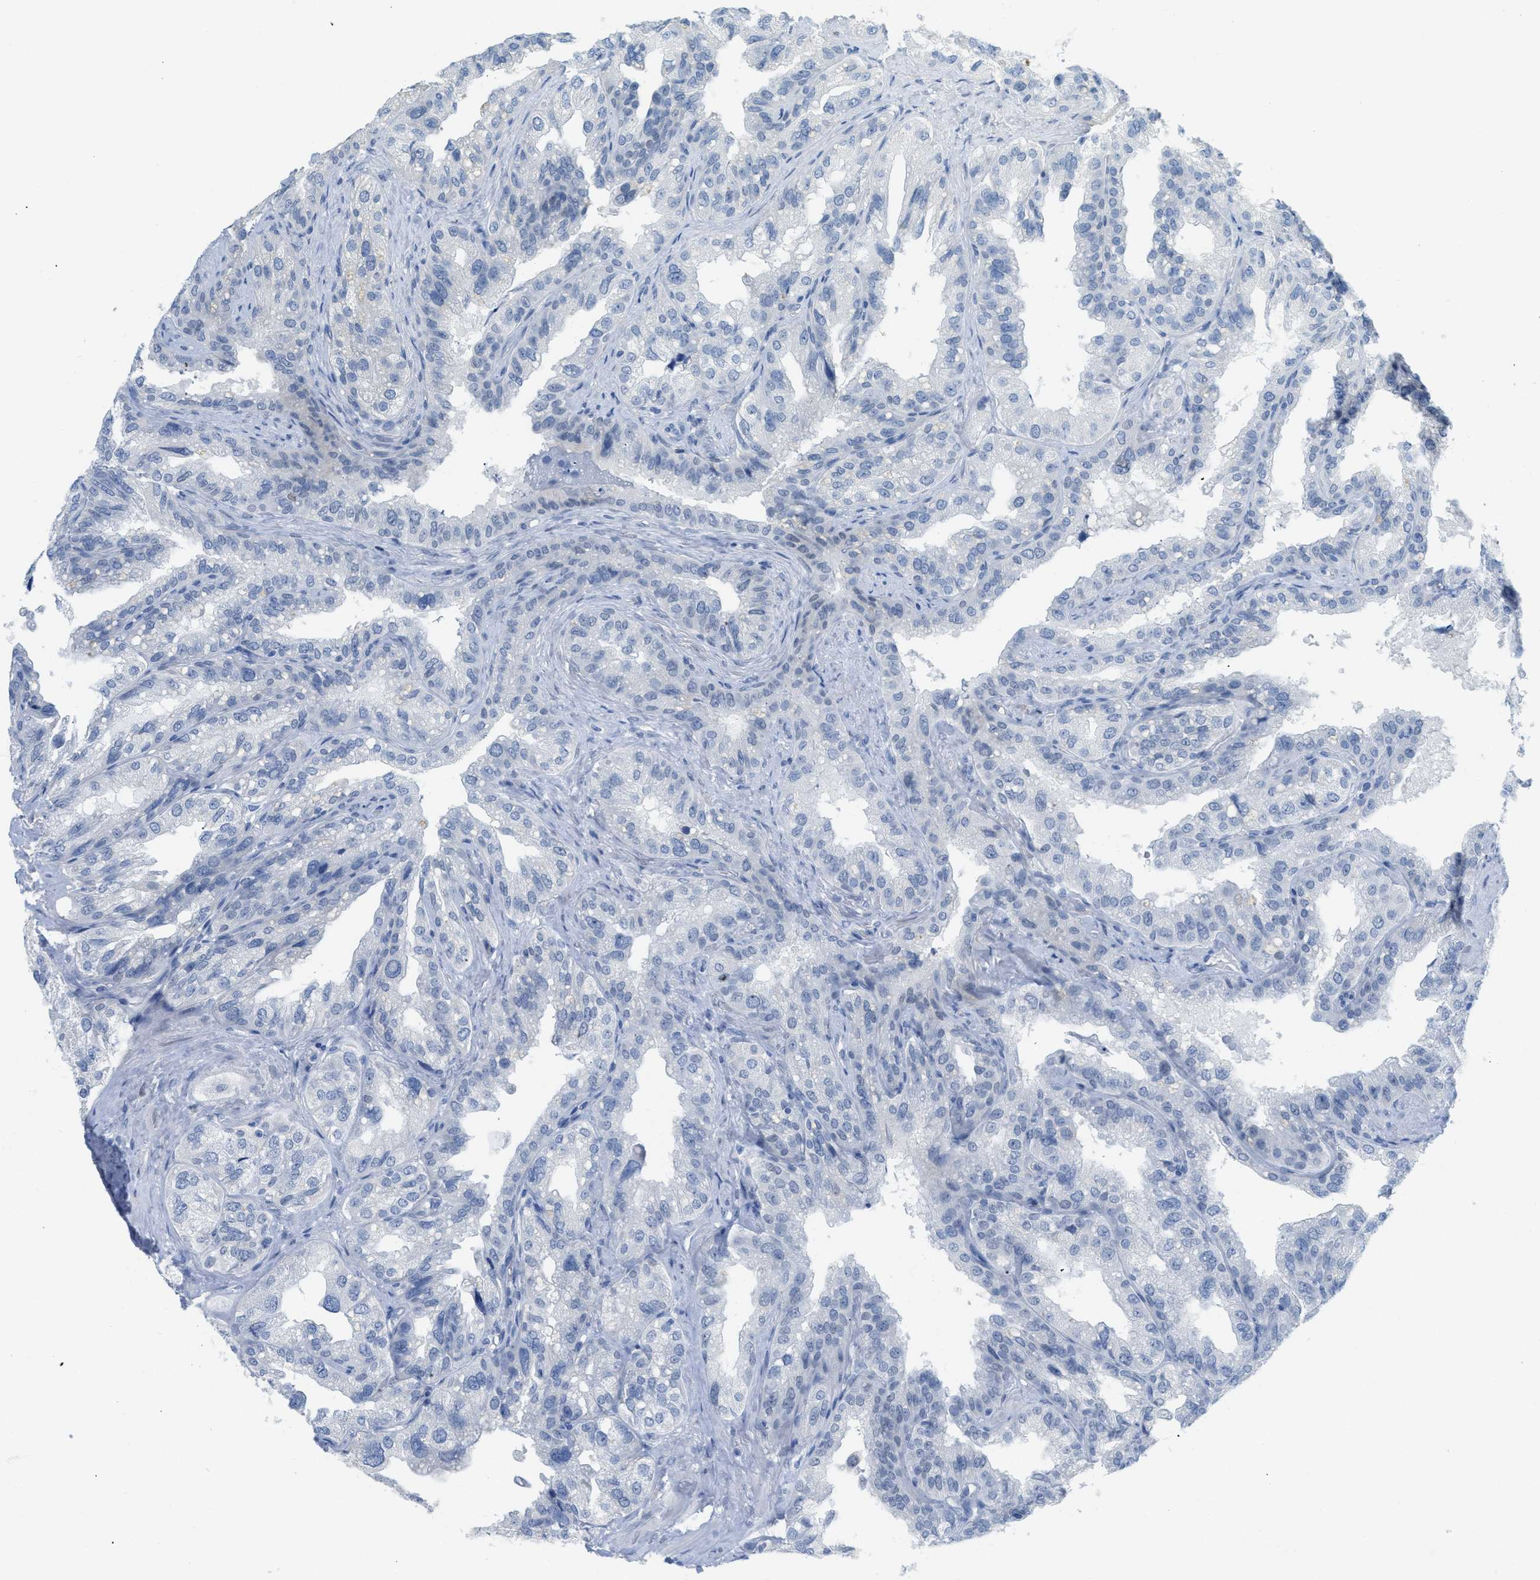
{"staining": {"intensity": "negative", "quantity": "none", "location": "none"}, "tissue": "seminal vesicle", "cell_type": "Glandular cells", "image_type": "normal", "snomed": [{"axis": "morphology", "description": "Normal tissue, NOS"}, {"axis": "topography", "description": "Seminal veicle"}], "caption": "The micrograph shows no significant staining in glandular cells of seminal vesicle.", "gene": "HSF2", "patient": {"sex": "male", "age": 68}}